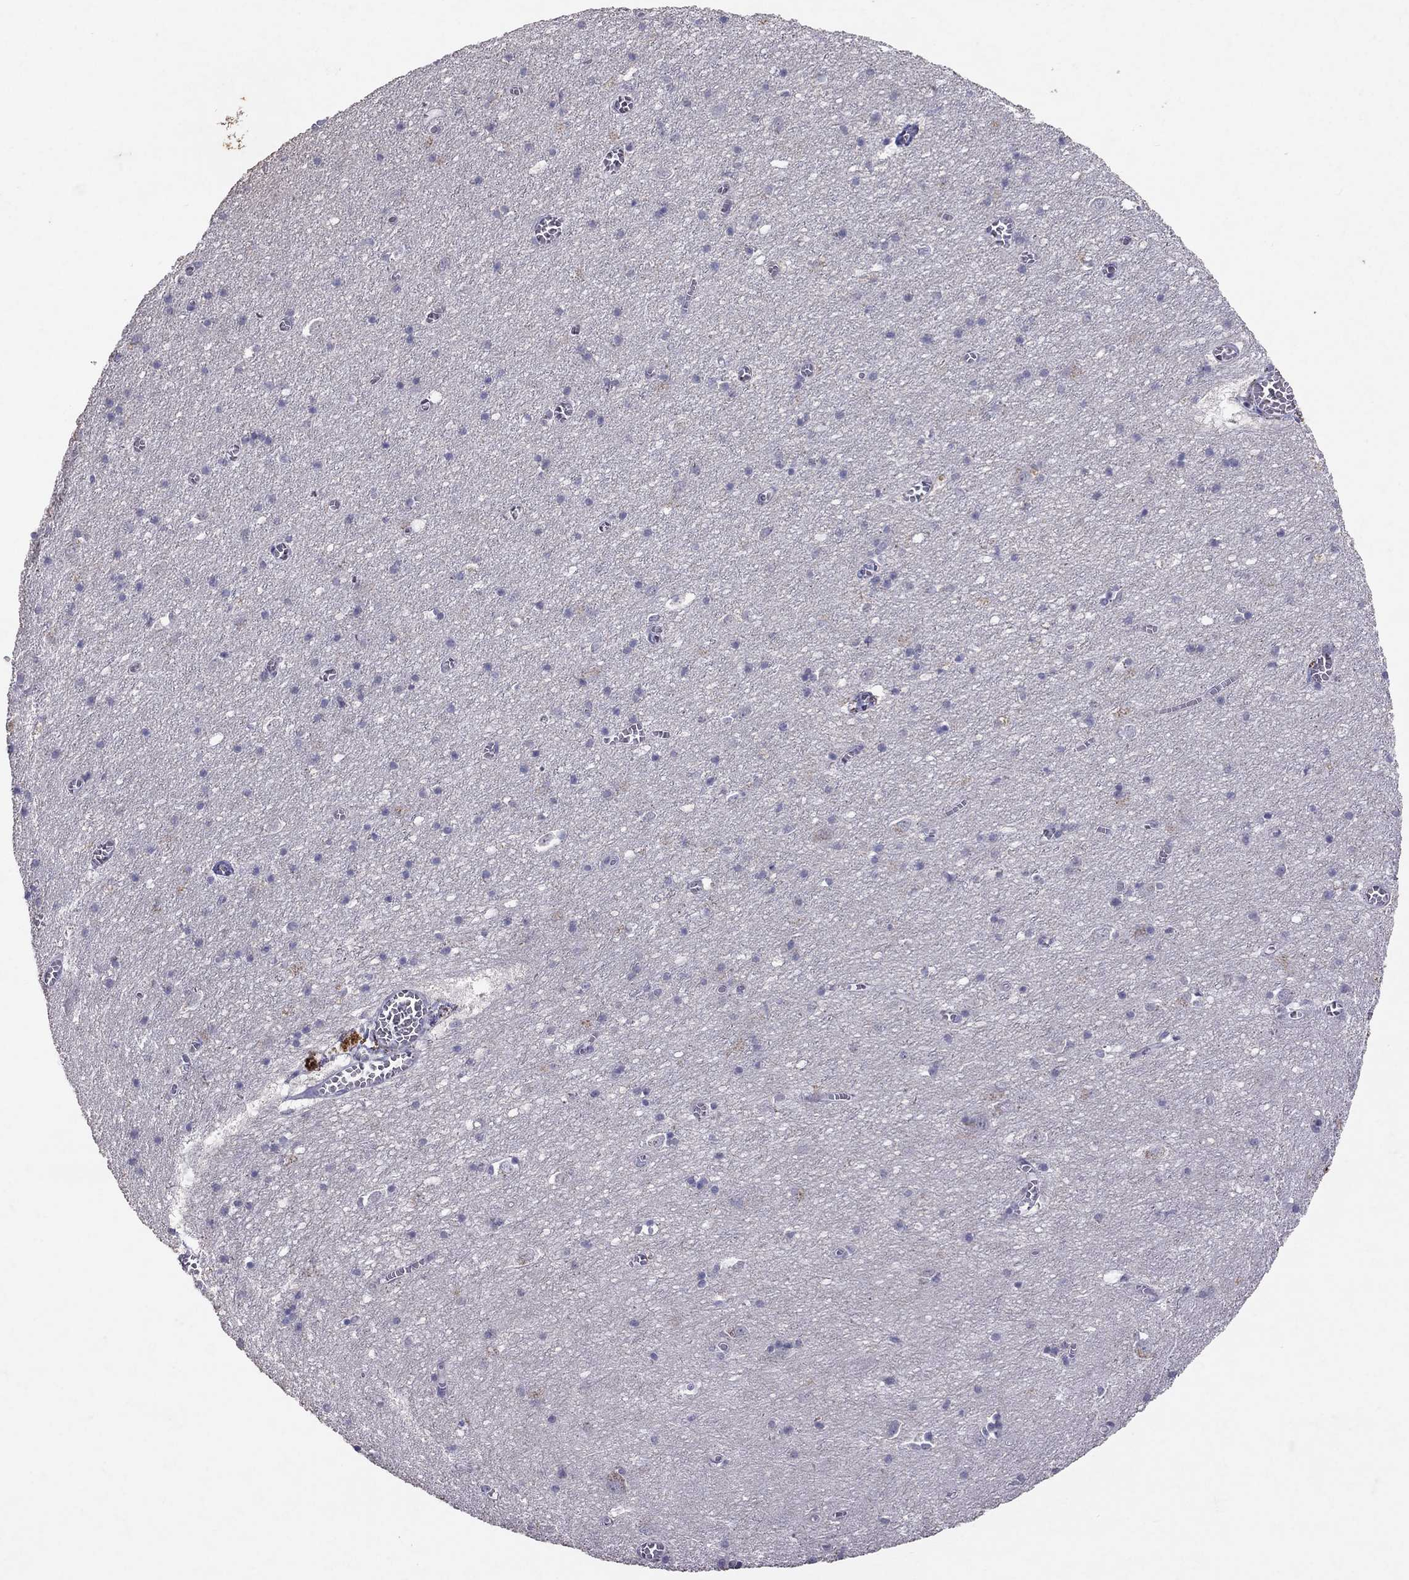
{"staining": {"intensity": "negative", "quantity": "none", "location": "none"}, "tissue": "cerebral cortex", "cell_type": "Endothelial cells", "image_type": "normal", "snomed": [{"axis": "morphology", "description": "Normal tissue, NOS"}, {"axis": "topography", "description": "Cerebral cortex"}], "caption": "DAB (3,3'-diaminobenzidine) immunohistochemical staining of normal cerebral cortex reveals no significant expression in endothelial cells. (IHC, brightfield microscopy, high magnification).", "gene": "FST", "patient": {"sex": "male", "age": 70}}